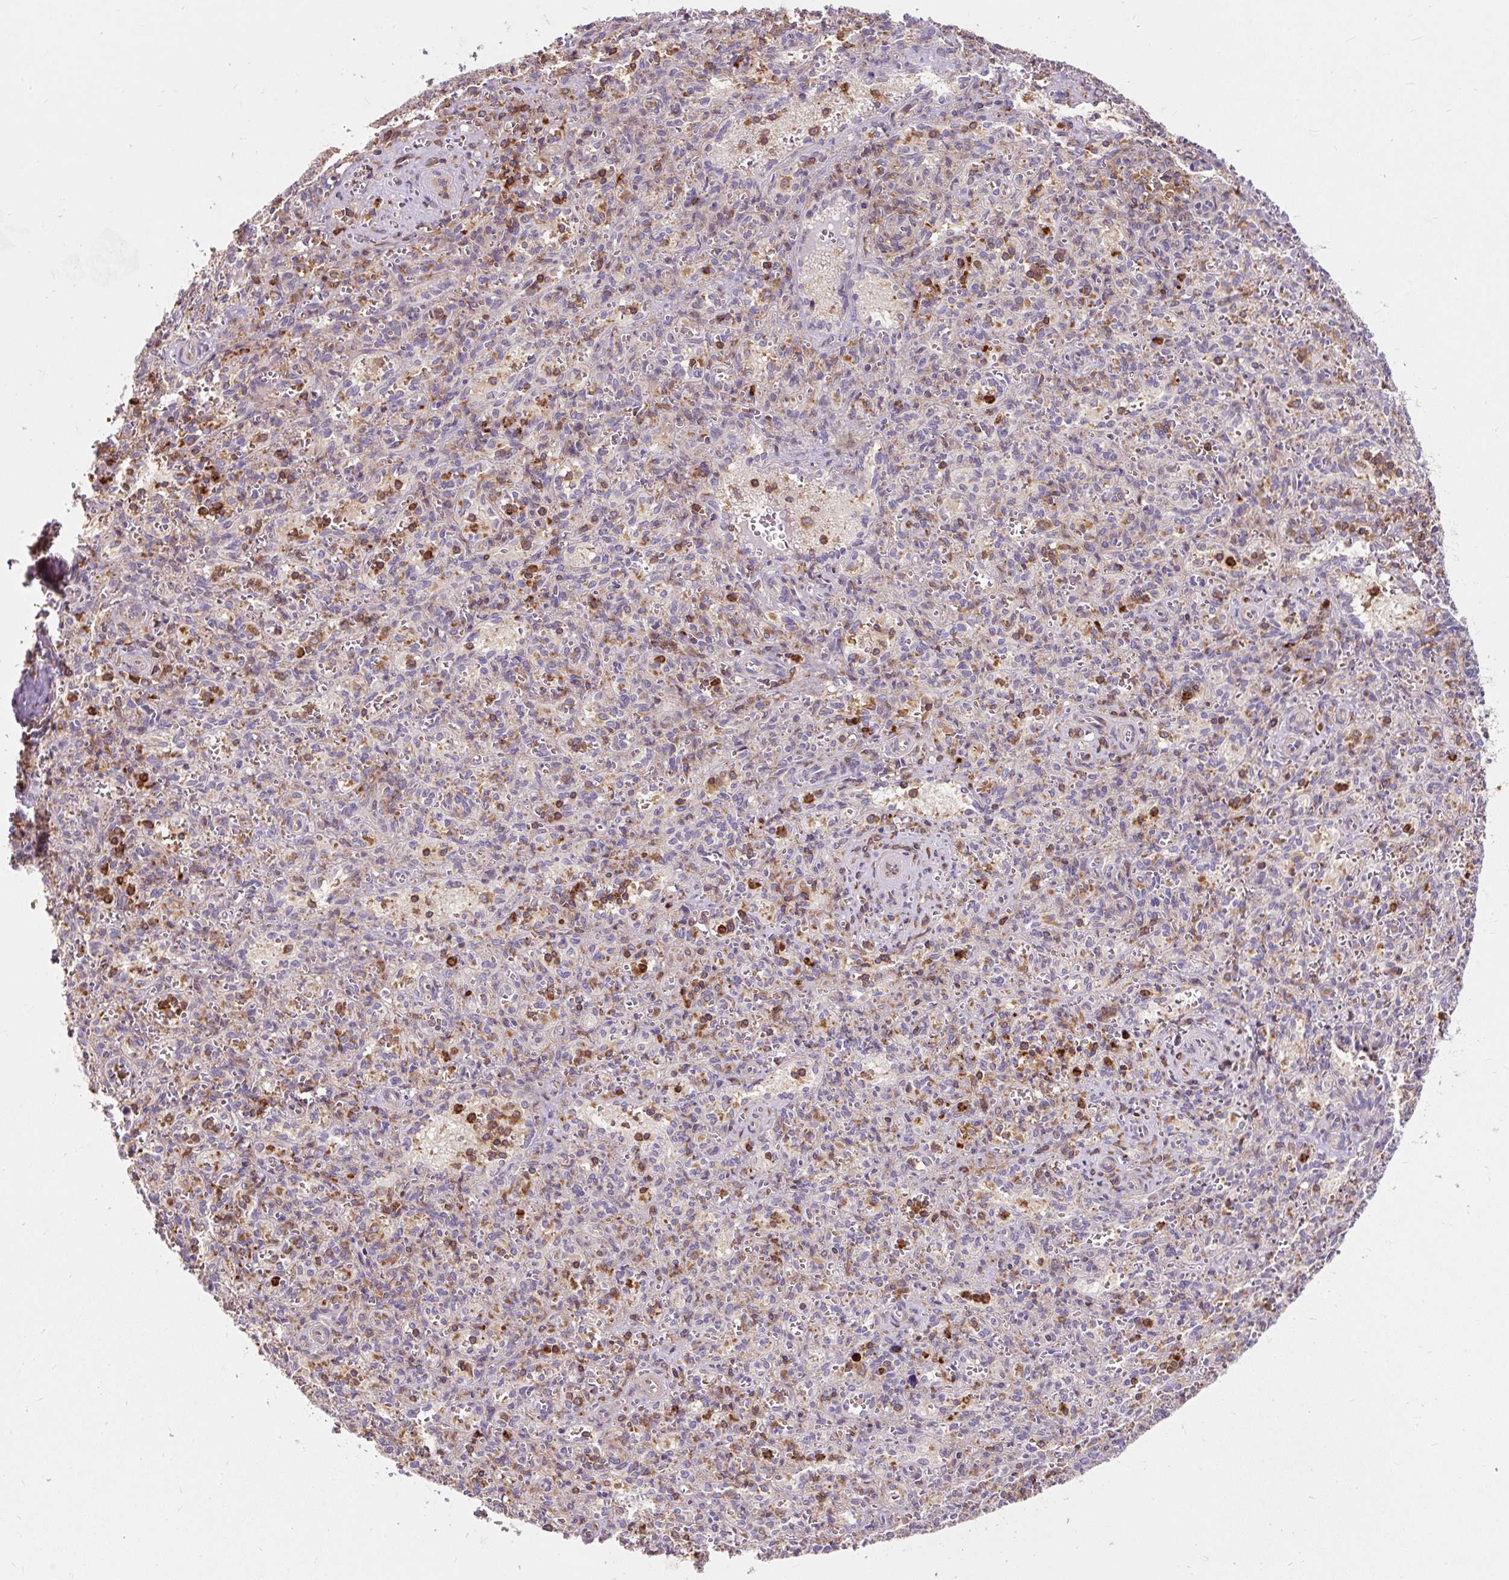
{"staining": {"intensity": "moderate", "quantity": "25%-75%", "location": "cytoplasmic/membranous"}, "tissue": "spleen", "cell_type": "Cells in red pulp", "image_type": "normal", "snomed": [{"axis": "morphology", "description": "Normal tissue, NOS"}, {"axis": "topography", "description": "Spleen"}], "caption": "This photomicrograph demonstrates unremarkable spleen stained with immunohistochemistry (IHC) to label a protein in brown. The cytoplasmic/membranous of cells in red pulp show moderate positivity for the protein. Nuclei are counter-stained blue.", "gene": "CISD3", "patient": {"sex": "female", "age": 26}}